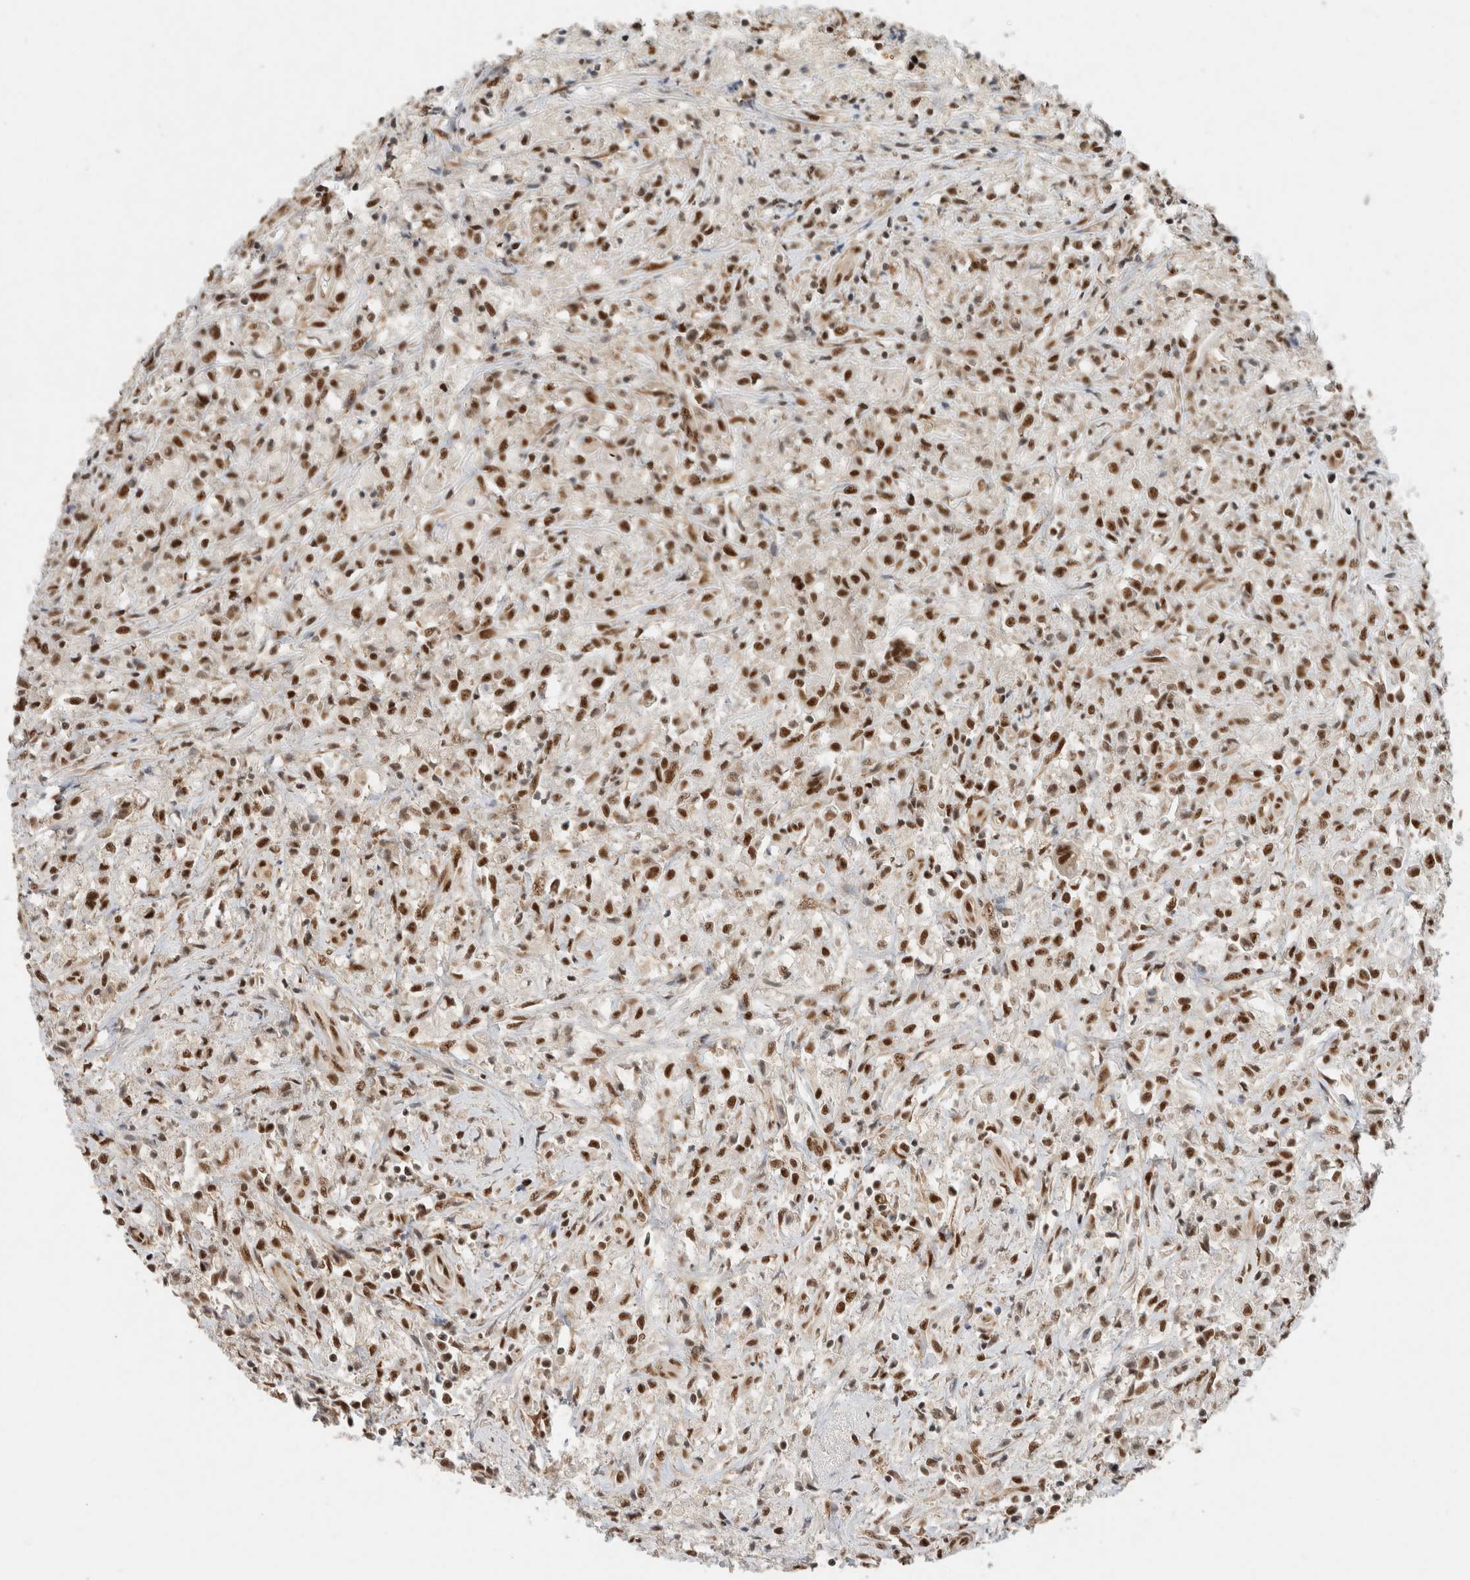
{"staining": {"intensity": "strong", "quantity": ">75%", "location": "nuclear"}, "tissue": "testis cancer", "cell_type": "Tumor cells", "image_type": "cancer", "snomed": [{"axis": "morphology", "description": "Carcinoma, Embryonal, NOS"}, {"axis": "topography", "description": "Testis"}], "caption": "Tumor cells reveal strong nuclear expression in approximately >75% of cells in testis cancer.", "gene": "DDX42", "patient": {"sex": "male", "age": 2}}